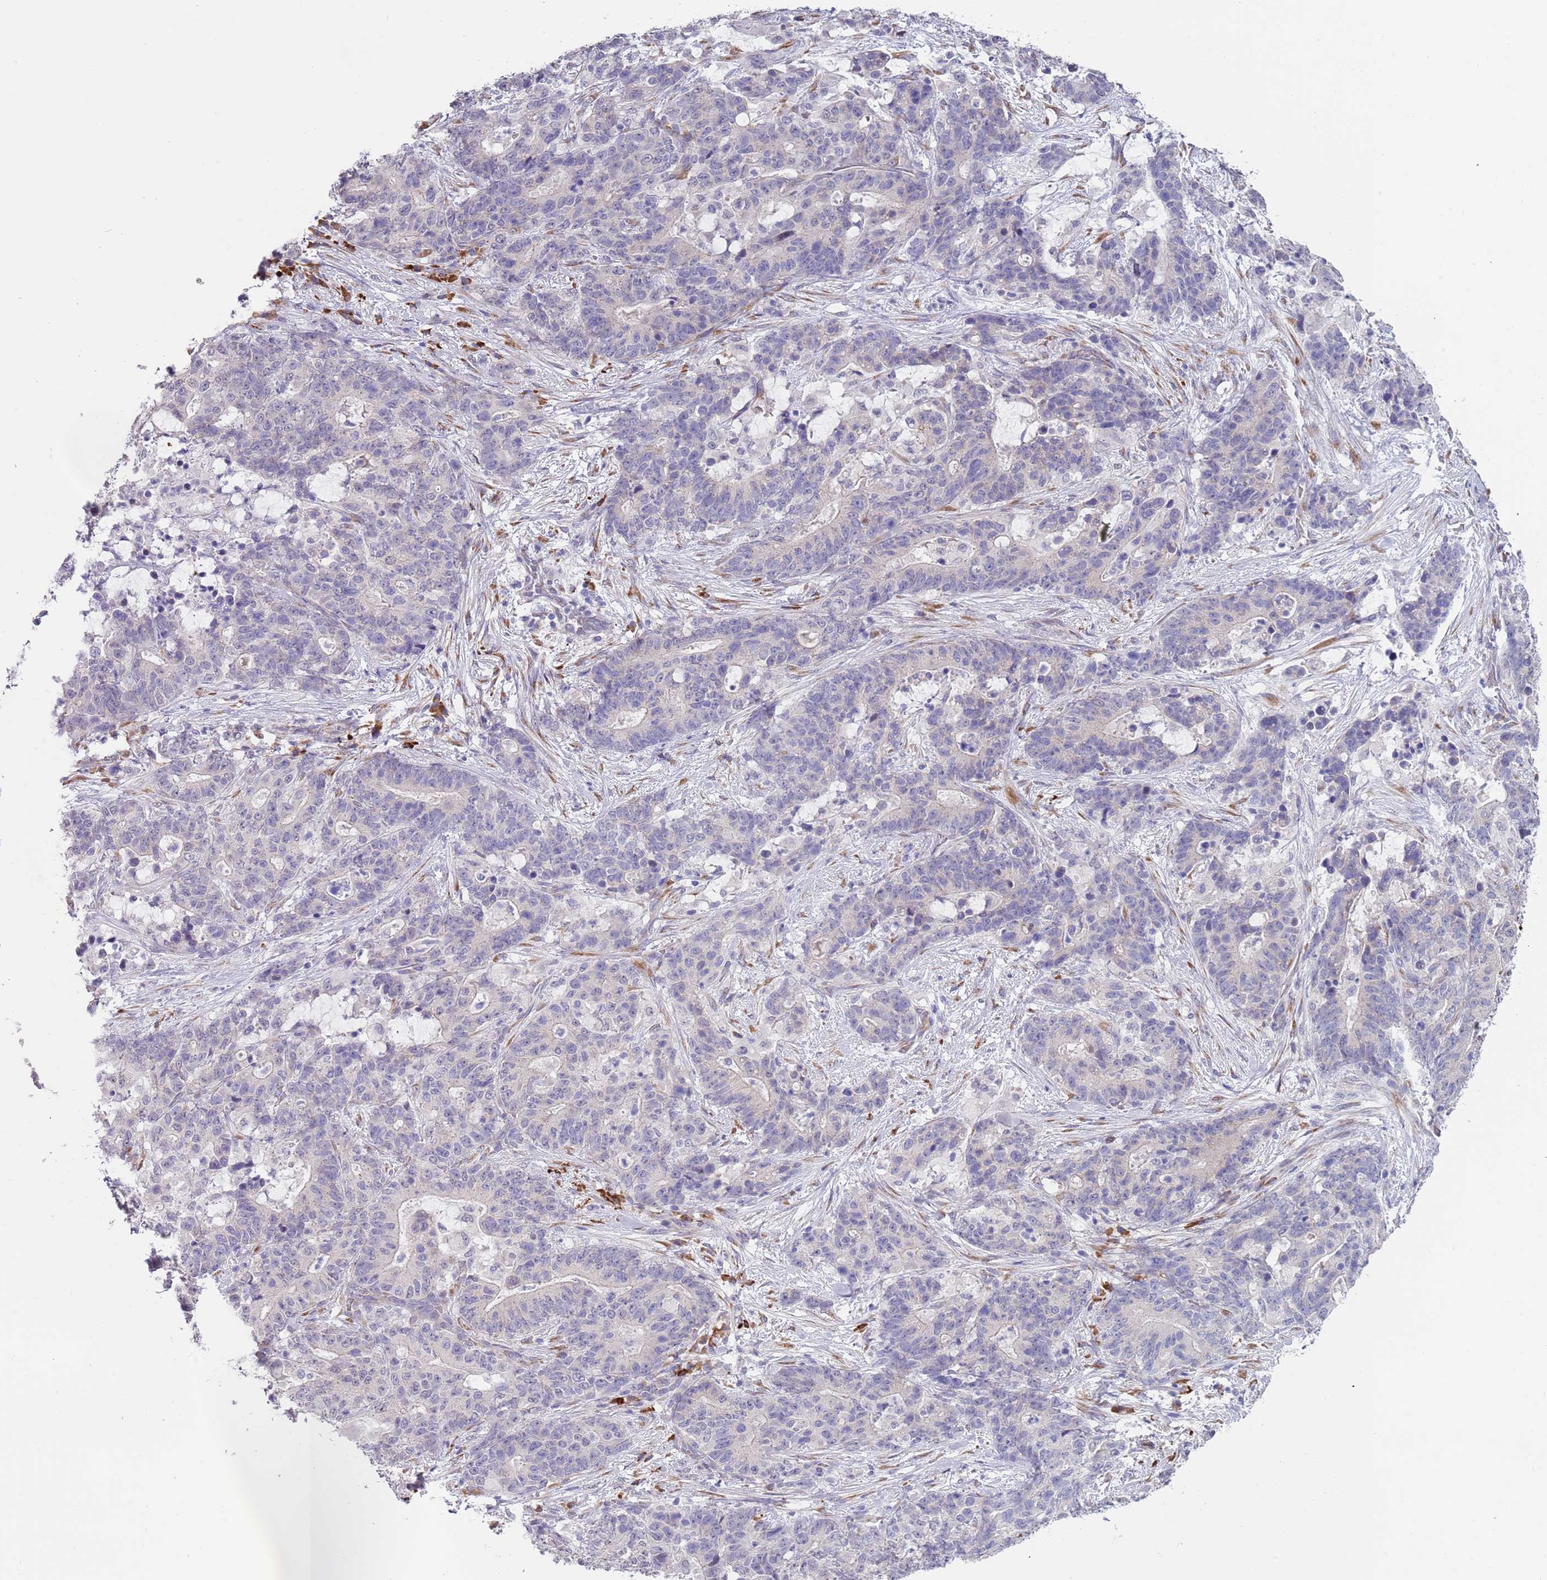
{"staining": {"intensity": "negative", "quantity": "none", "location": "none"}, "tissue": "stomach cancer", "cell_type": "Tumor cells", "image_type": "cancer", "snomed": [{"axis": "morphology", "description": "Normal tissue, NOS"}, {"axis": "morphology", "description": "Adenocarcinoma, NOS"}, {"axis": "topography", "description": "Stomach"}], "caption": "DAB (3,3'-diaminobenzidine) immunohistochemical staining of stomach adenocarcinoma demonstrates no significant staining in tumor cells.", "gene": "TNRC6C", "patient": {"sex": "female", "age": 64}}